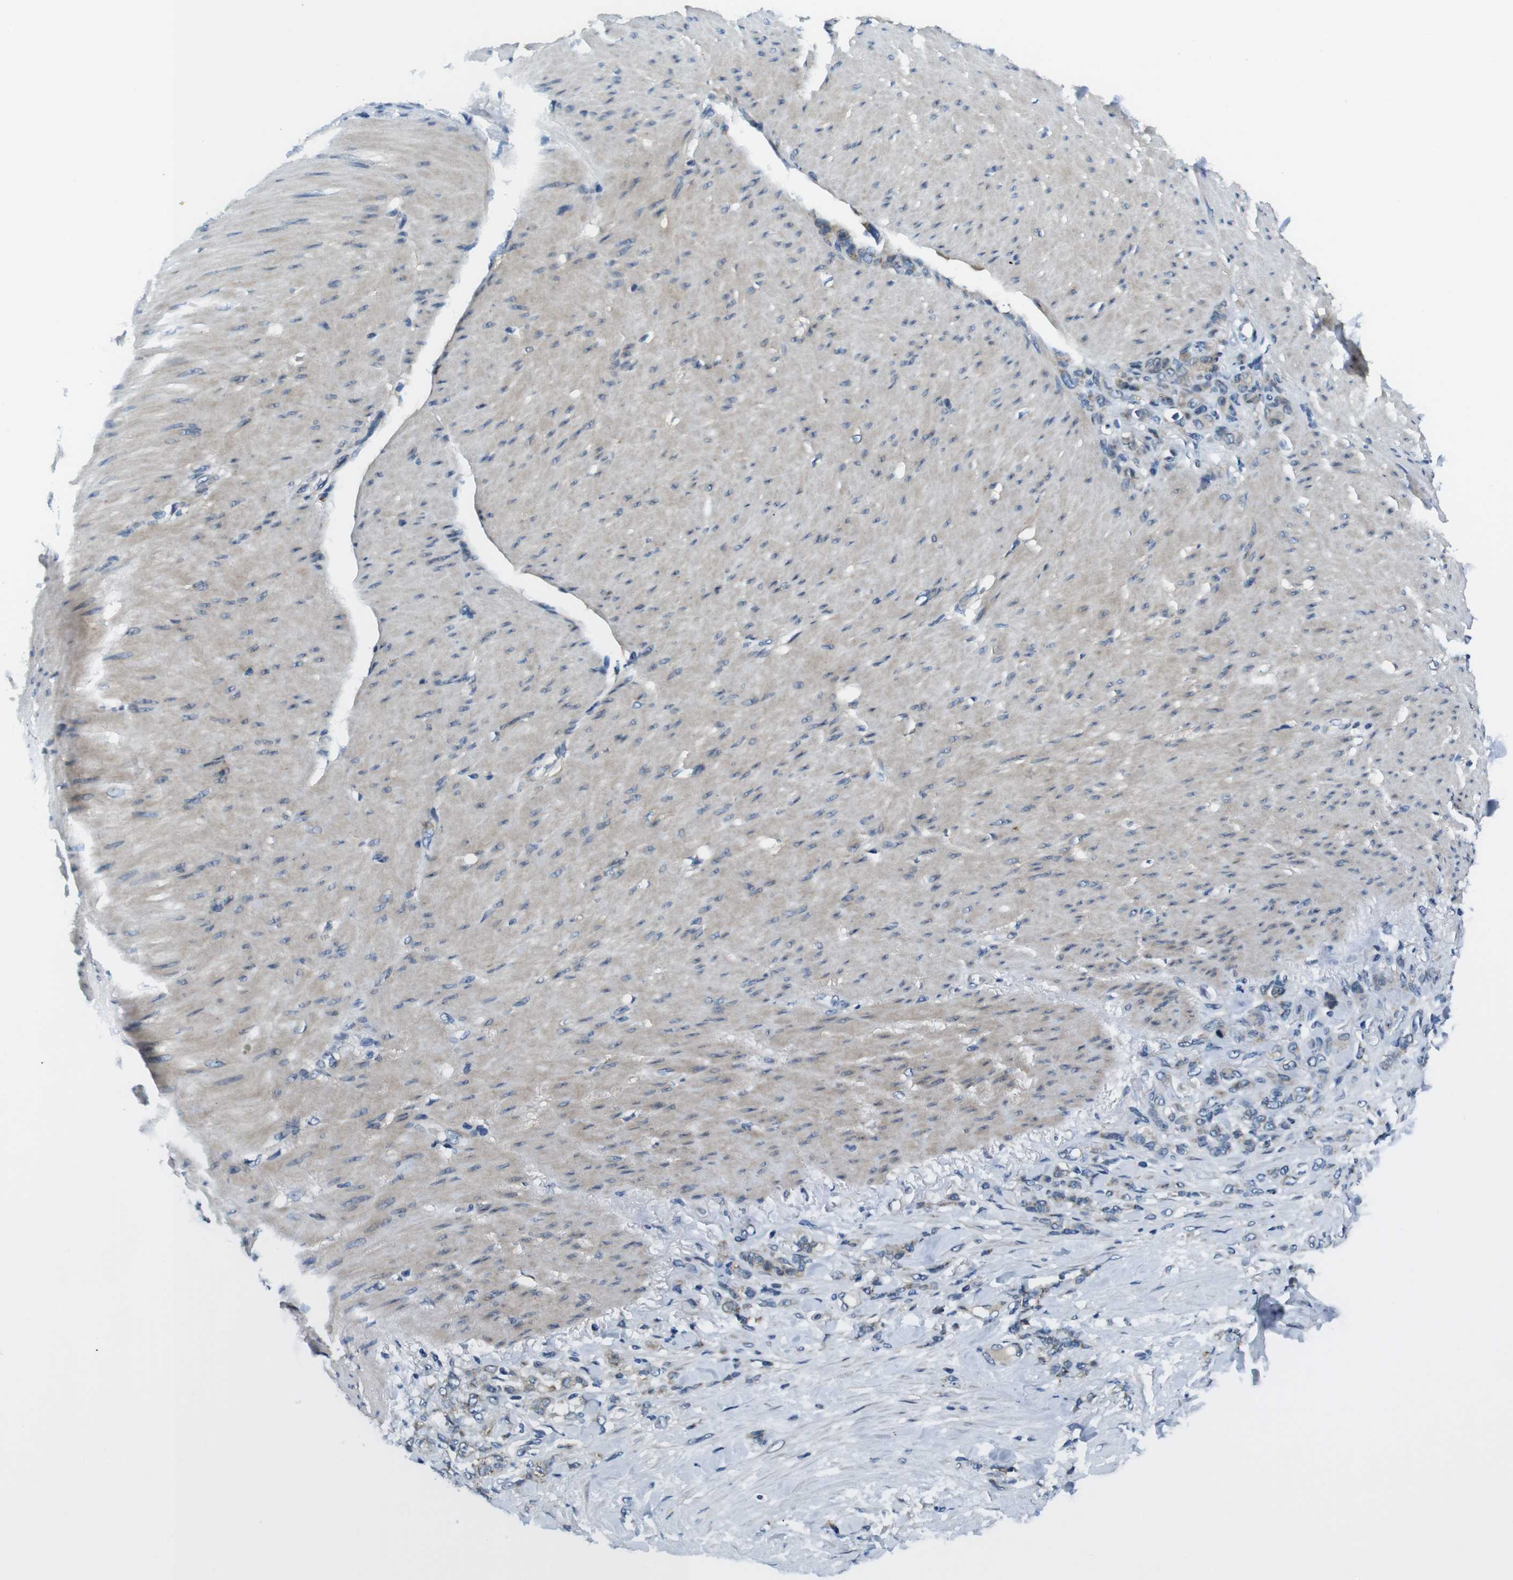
{"staining": {"intensity": "moderate", "quantity": "<25%", "location": "cytoplasmic/membranous"}, "tissue": "stomach cancer", "cell_type": "Tumor cells", "image_type": "cancer", "snomed": [{"axis": "morphology", "description": "Adenocarcinoma, NOS"}, {"axis": "topography", "description": "Stomach"}], "caption": "High-magnification brightfield microscopy of stomach cancer (adenocarcinoma) stained with DAB (brown) and counterstained with hematoxylin (blue). tumor cells exhibit moderate cytoplasmic/membranous staining is present in about<25% of cells.", "gene": "ZDHHC3", "patient": {"sex": "male", "age": 82}}